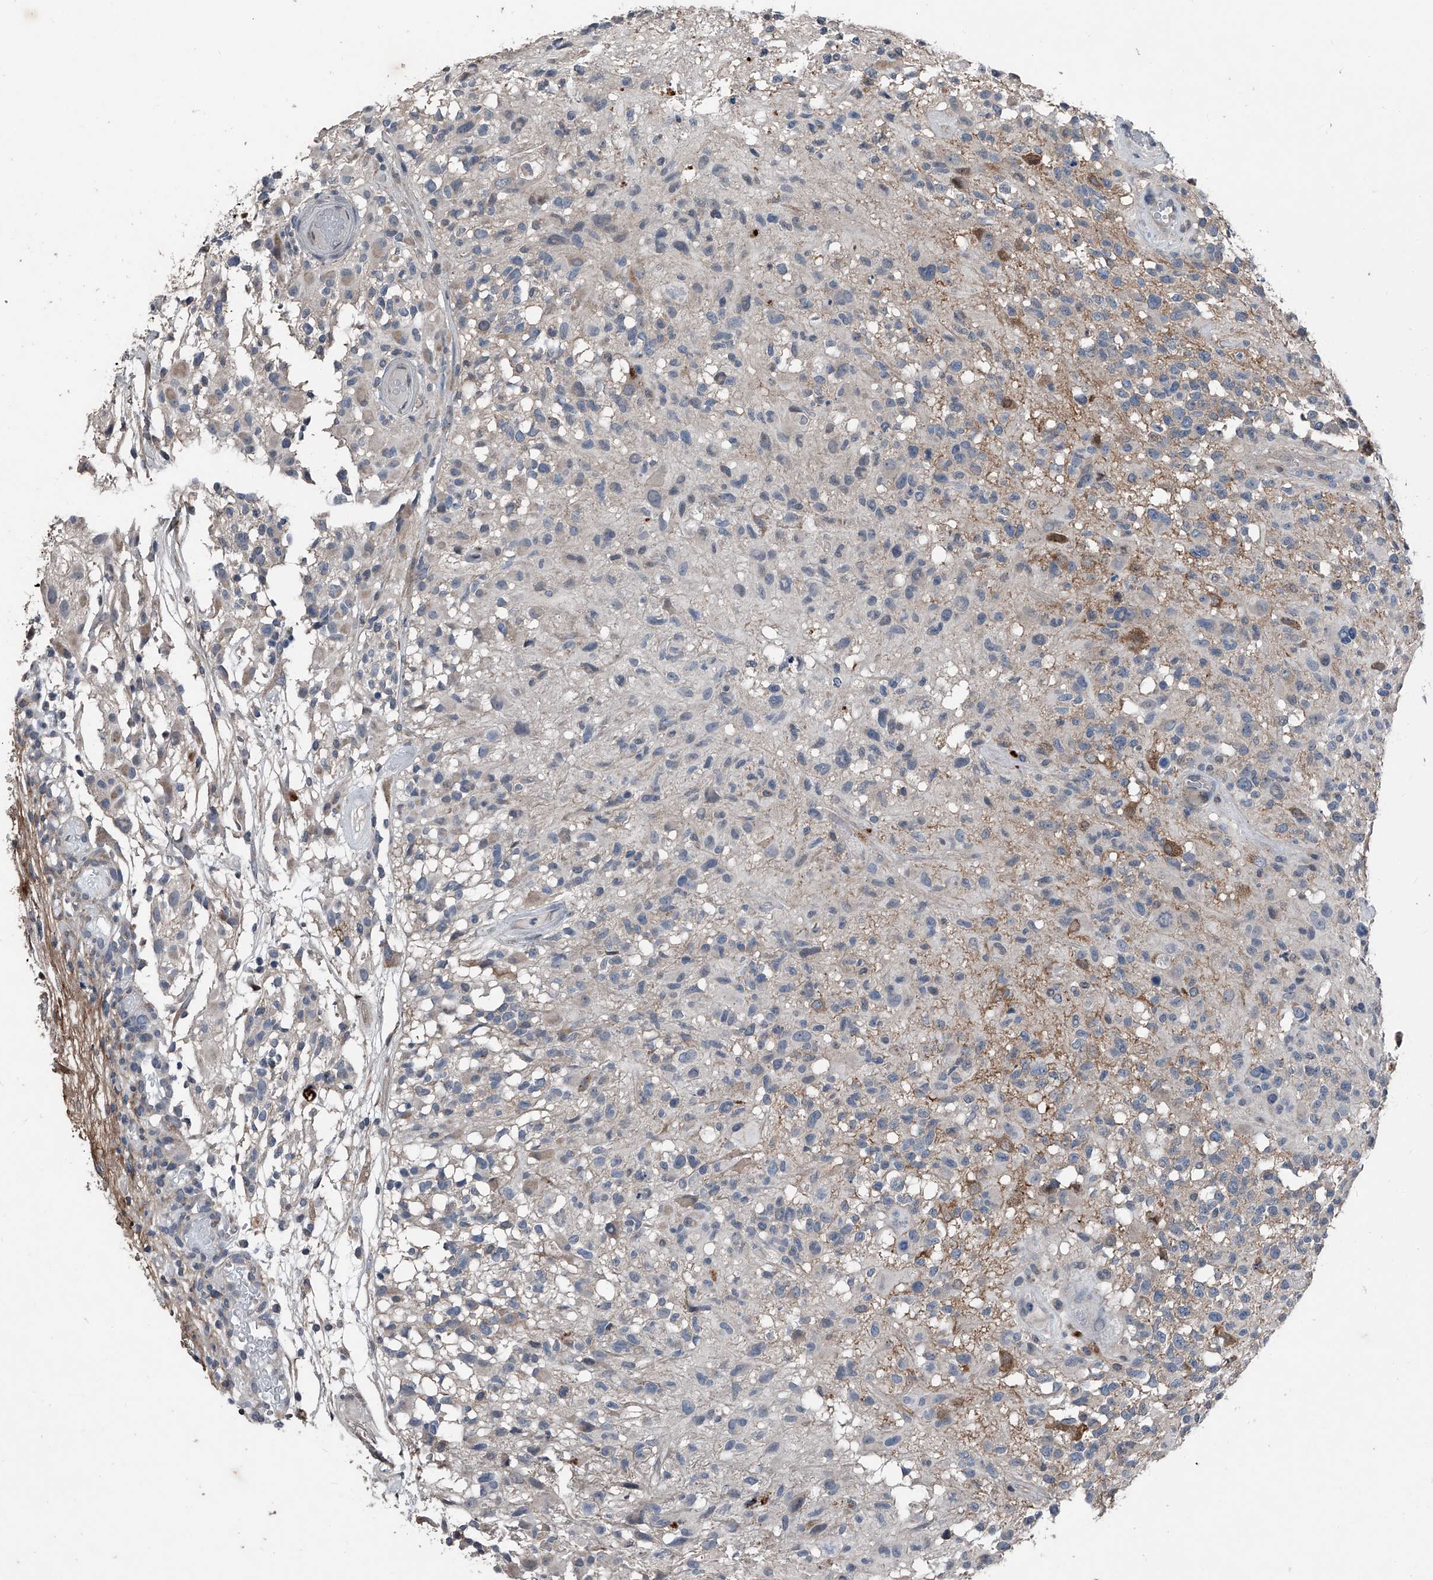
{"staining": {"intensity": "negative", "quantity": "none", "location": "none"}, "tissue": "glioma", "cell_type": "Tumor cells", "image_type": "cancer", "snomed": [{"axis": "morphology", "description": "Glioma, malignant, High grade"}, {"axis": "morphology", "description": "Glioblastoma, NOS"}, {"axis": "topography", "description": "Brain"}], "caption": "Immunohistochemical staining of human high-grade glioma (malignant) shows no significant staining in tumor cells.", "gene": "PHACTR1", "patient": {"sex": "male", "age": 60}}